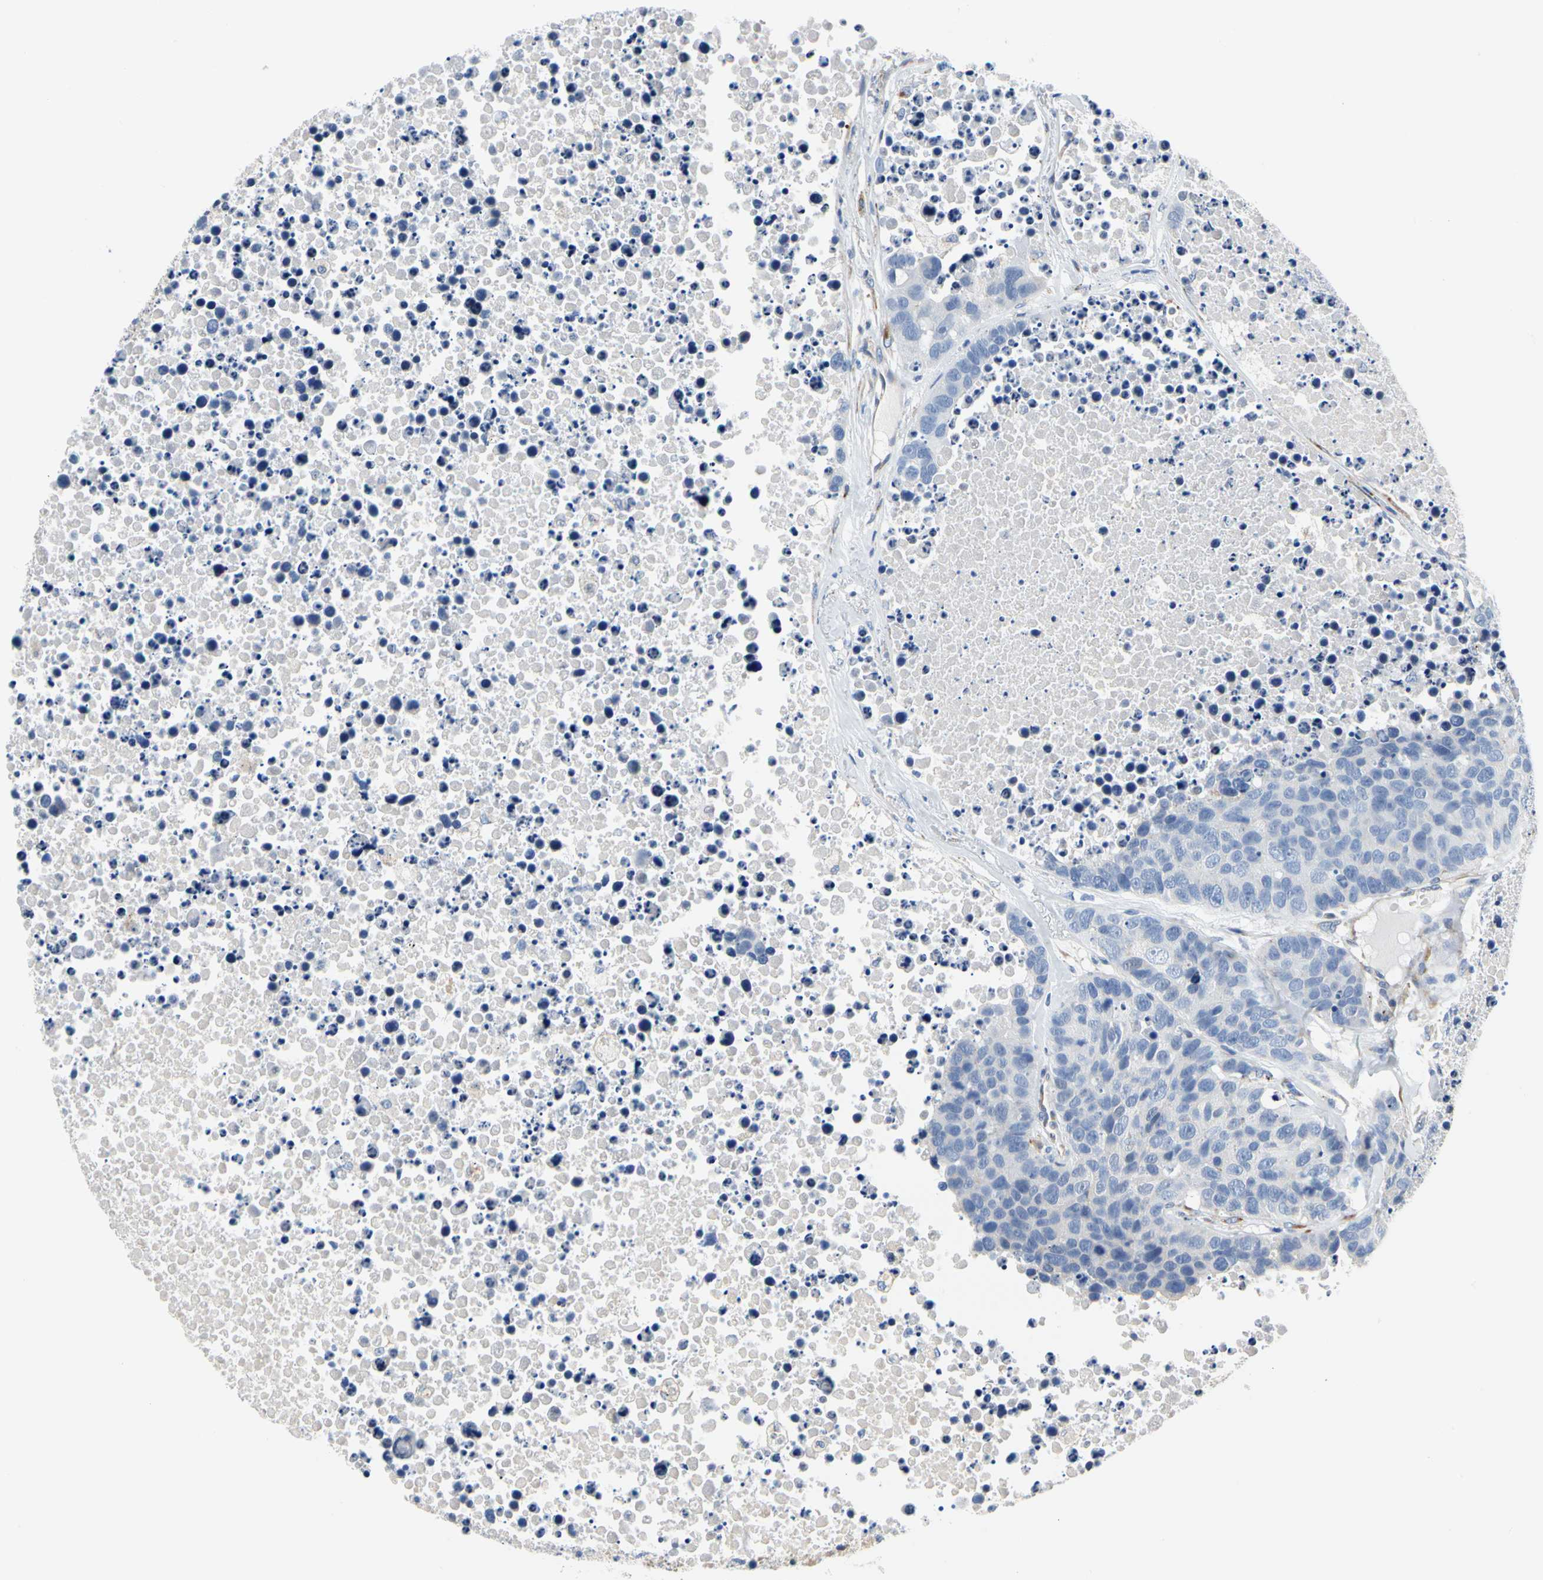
{"staining": {"intensity": "negative", "quantity": "none", "location": "none"}, "tissue": "carcinoid", "cell_type": "Tumor cells", "image_type": "cancer", "snomed": [{"axis": "morphology", "description": "Carcinoid, malignant, NOS"}, {"axis": "topography", "description": "Lung"}], "caption": "Malignant carcinoid was stained to show a protein in brown. There is no significant staining in tumor cells.", "gene": "ZNF236", "patient": {"sex": "male", "age": 60}}